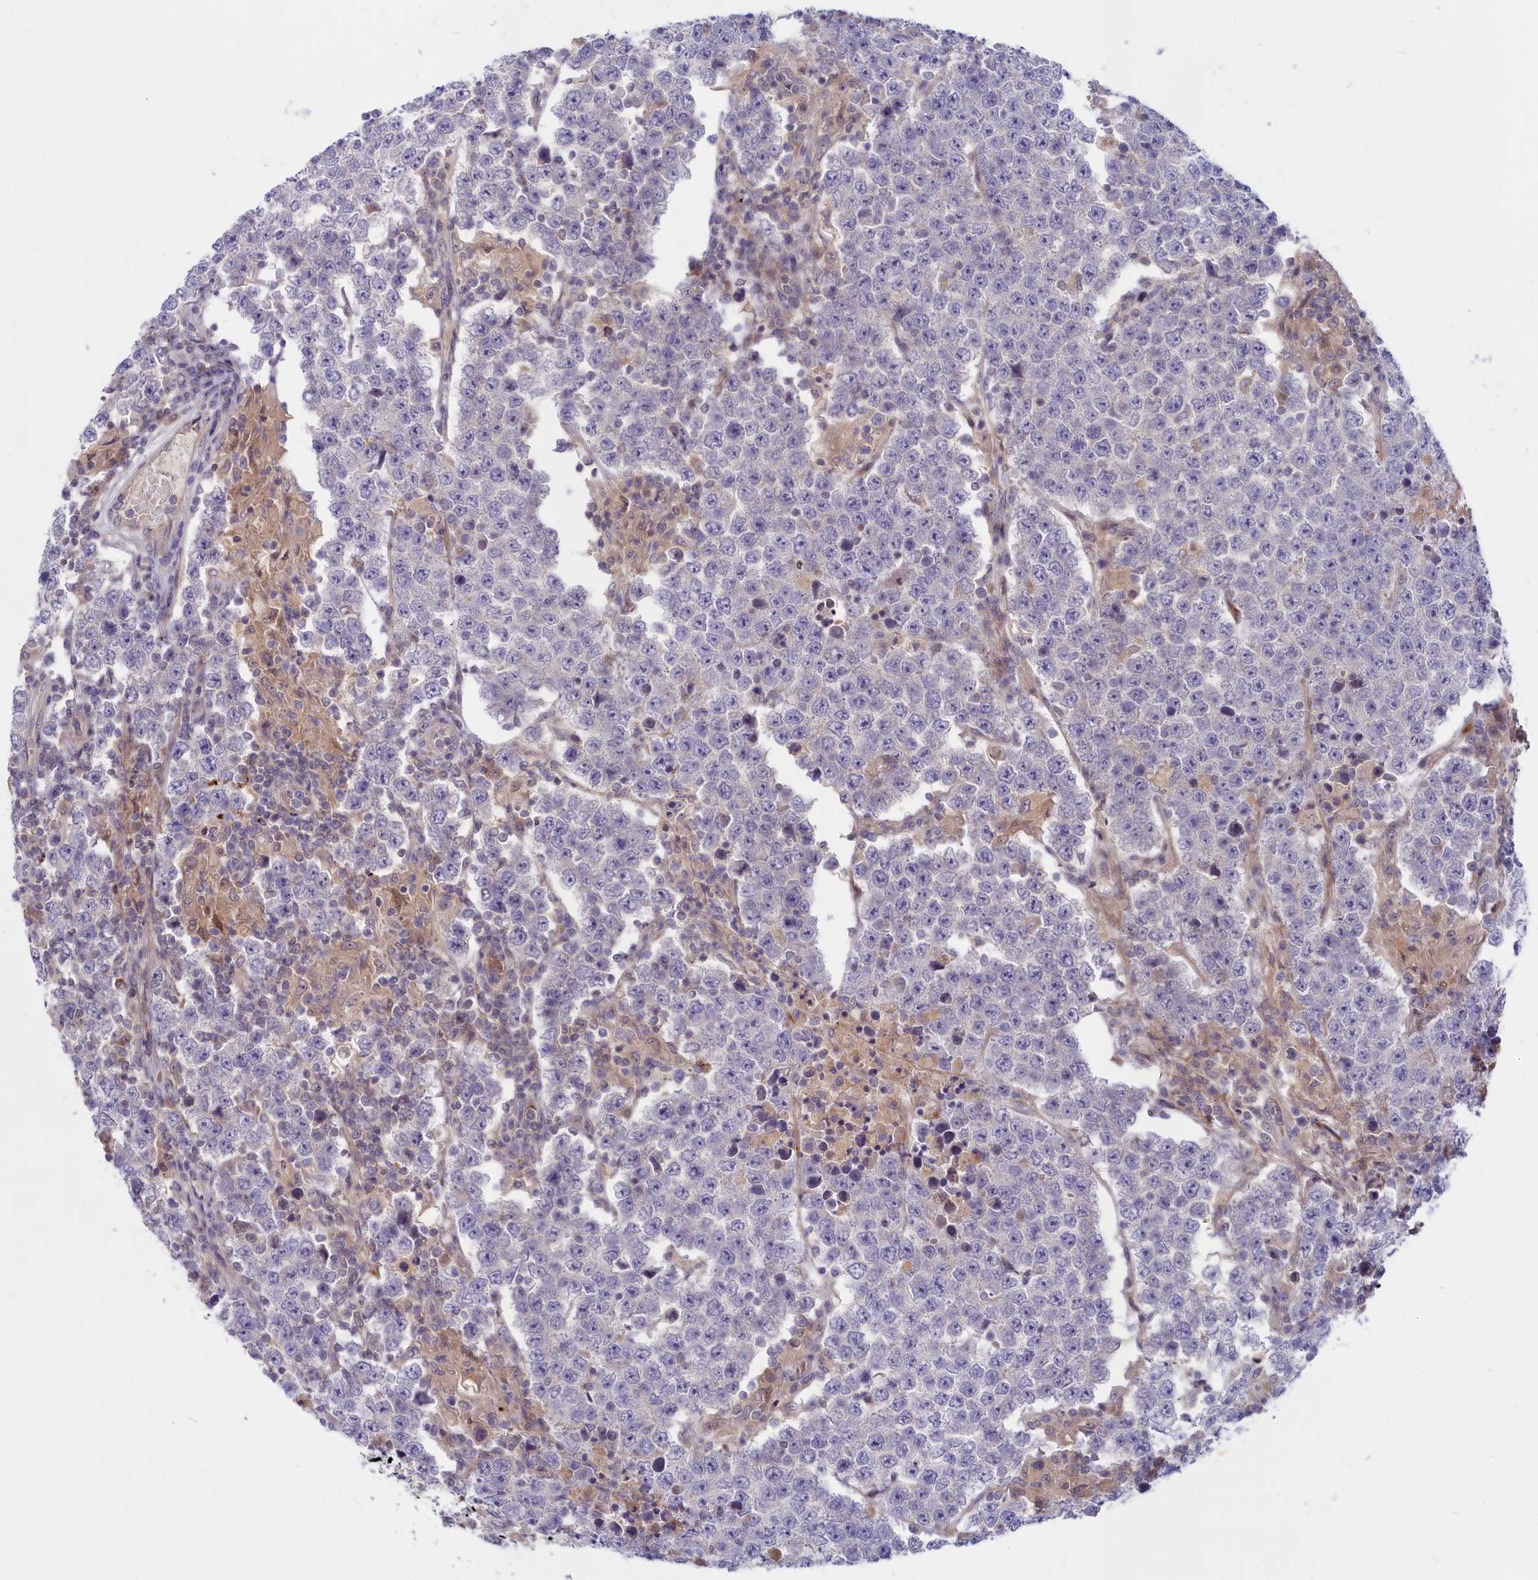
{"staining": {"intensity": "negative", "quantity": "none", "location": "none"}, "tissue": "testis cancer", "cell_type": "Tumor cells", "image_type": "cancer", "snomed": [{"axis": "morphology", "description": "Normal tissue, NOS"}, {"axis": "morphology", "description": "Urothelial carcinoma, High grade"}, {"axis": "morphology", "description": "Seminoma, NOS"}, {"axis": "morphology", "description": "Carcinoma, Embryonal, NOS"}, {"axis": "topography", "description": "Urinary bladder"}, {"axis": "topography", "description": "Testis"}], "caption": "A high-resolution image shows IHC staining of high-grade urothelial carcinoma (testis), which reveals no significant positivity in tumor cells. Brightfield microscopy of immunohistochemistry stained with DAB (brown) and hematoxylin (blue), captured at high magnification.", "gene": "FCSK", "patient": {"sex": "male", "age": 41}}